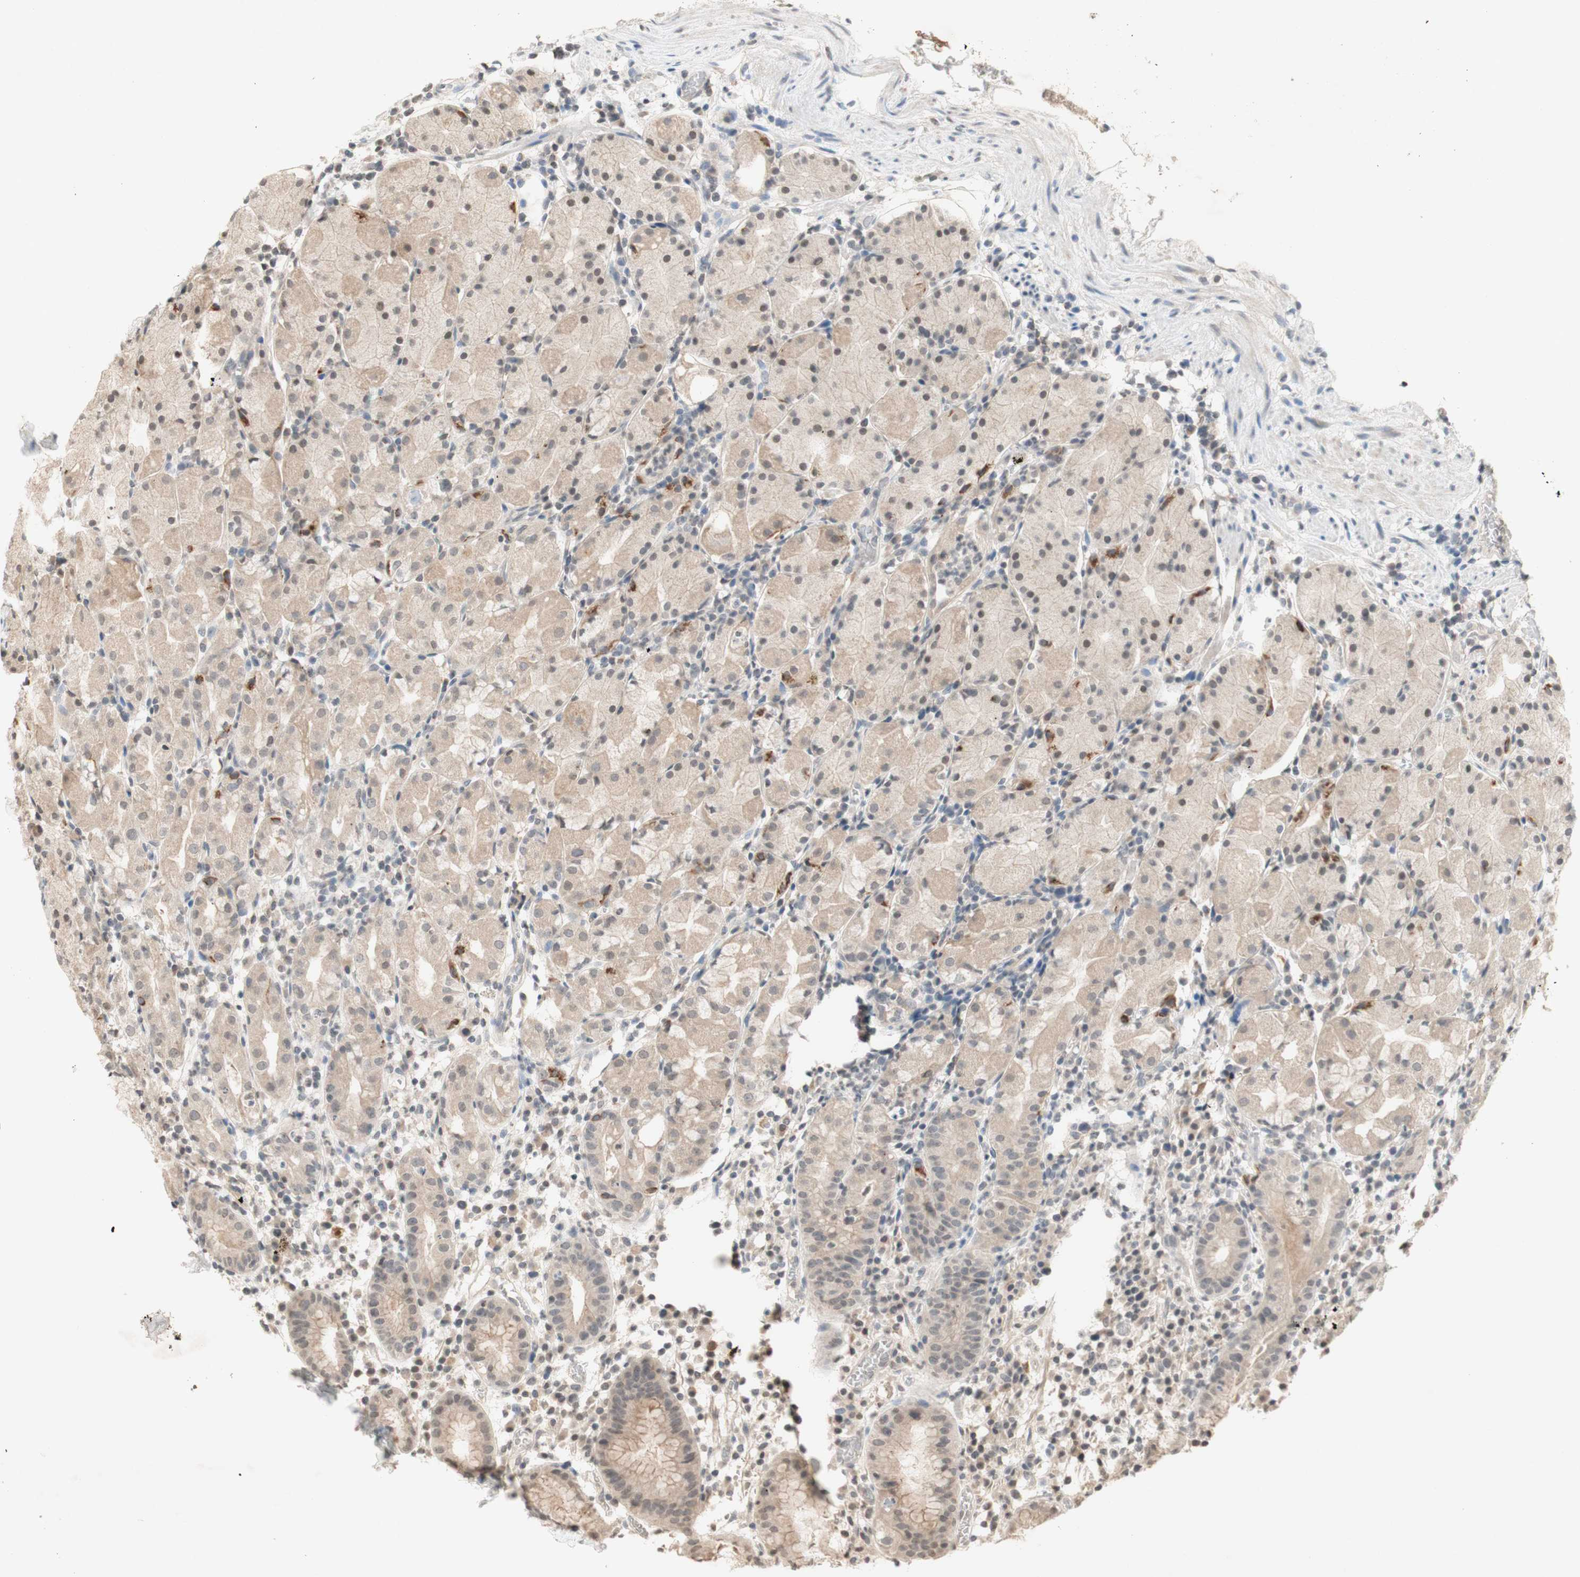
{"staining": {"intensity": "weak", "quantity": "25%-75%", "location": "cytoplasmic/membranous"}, "tissue": "stomach", "cell_type": "Glandular cells", "image_type": "normal", "snomed": [{"axis": "morphology", "description": "Normal tissue, NOS"}, {"axis": "topography", "description": "Stomach"}, {"axis": "topography", "description": "Stomach, lower"}], "caption": "This image displays immunohistochemistry (IHC) staining of normal human stomach, with low weak cytoplasmic/membranous expression in approximately 25%-75% of glandular cells.", "gene": "GLI1", "patient": {"sex": "female", "age": 75}}